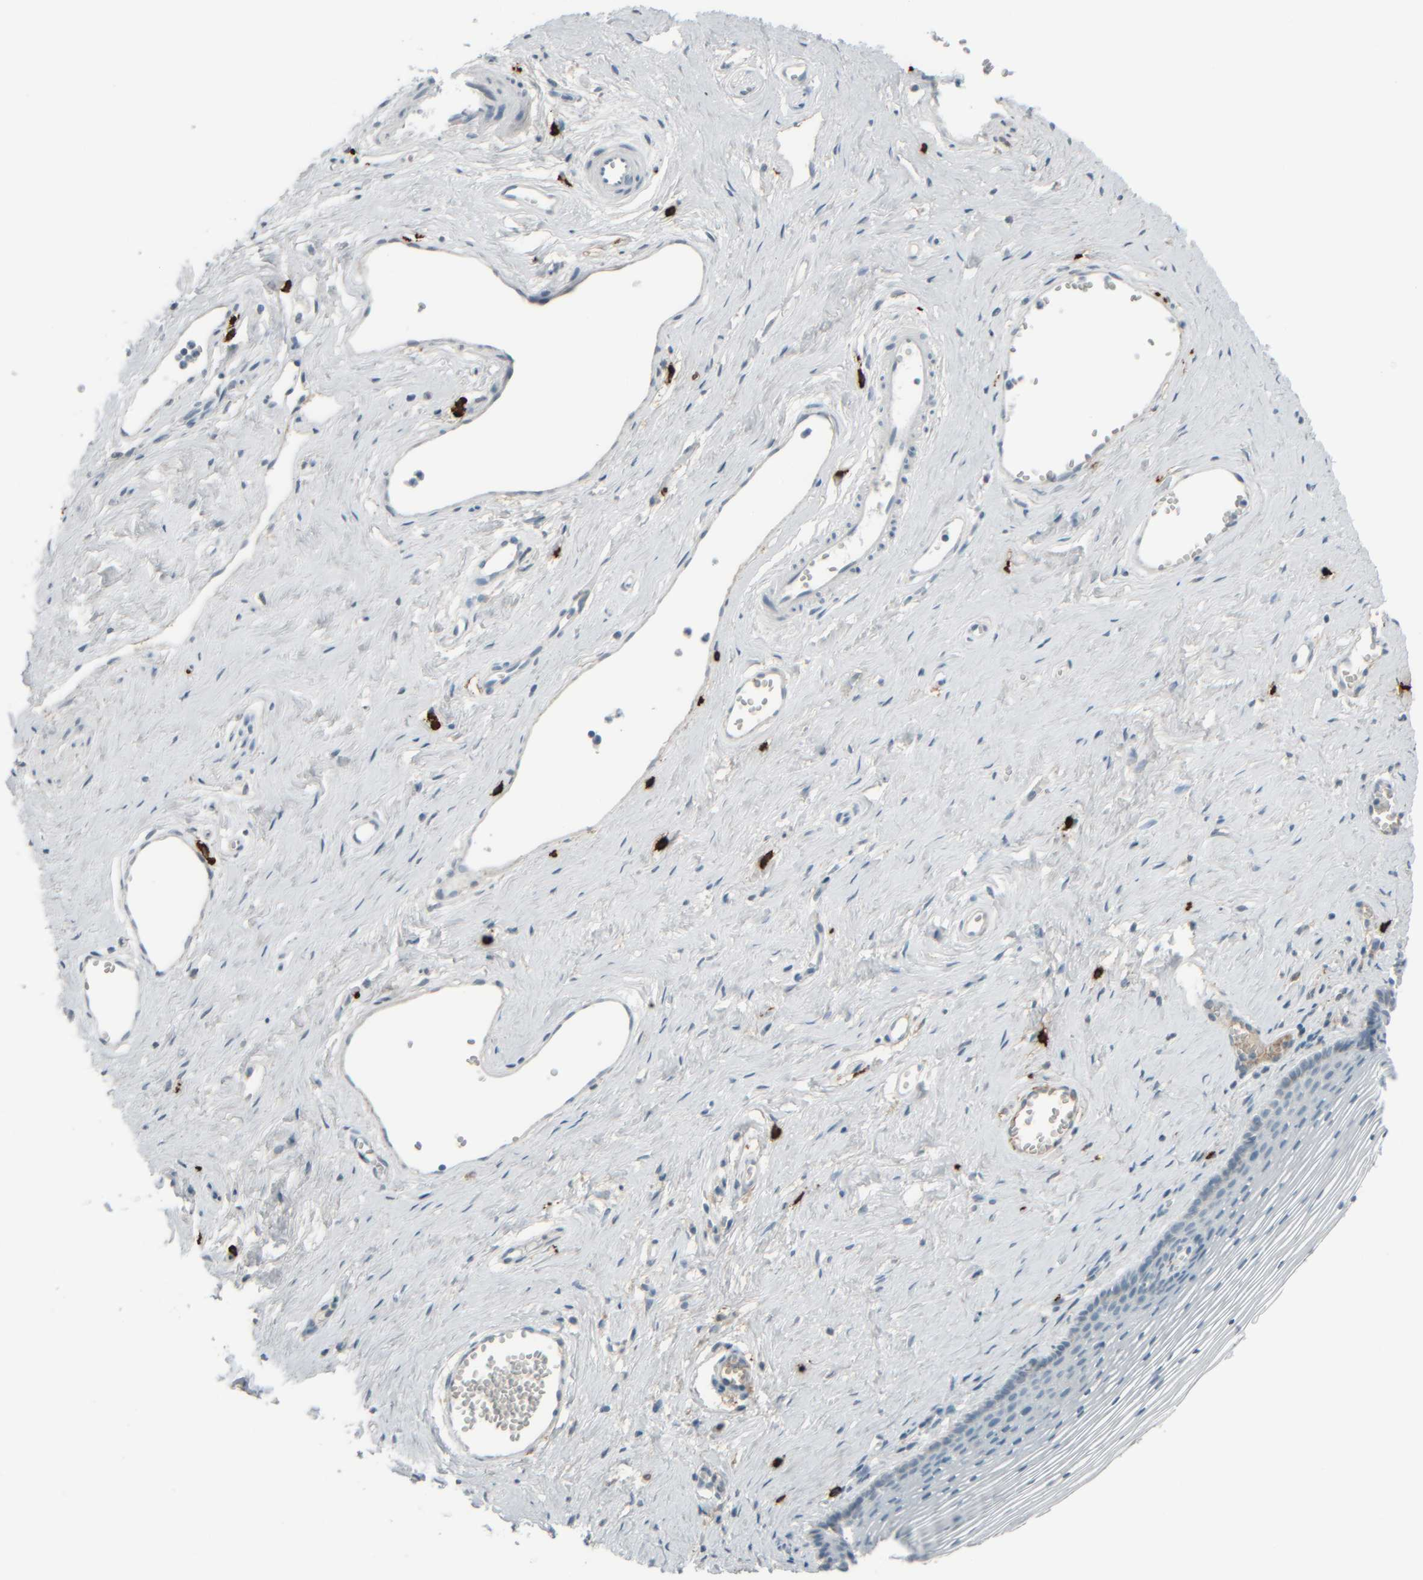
{"staining": {"intensity": "negative", "quantity": "none", "location": "none"}, "tissue": "vagina", "cell_type": "Squamous epithelial cells", "image_type": "normal", "snomed": [{"axis": "morphology", "description": "Normal tissue, NOS"}, {"axis": "topography", "description": "Vagina"}], "caption": "Immunohistochemistry (IHC) of benign human vagina exhibits no staining in squamous epithelial cells.", "gene": "TPSAB1", "patient": {"sex": "female", "age": 32}}